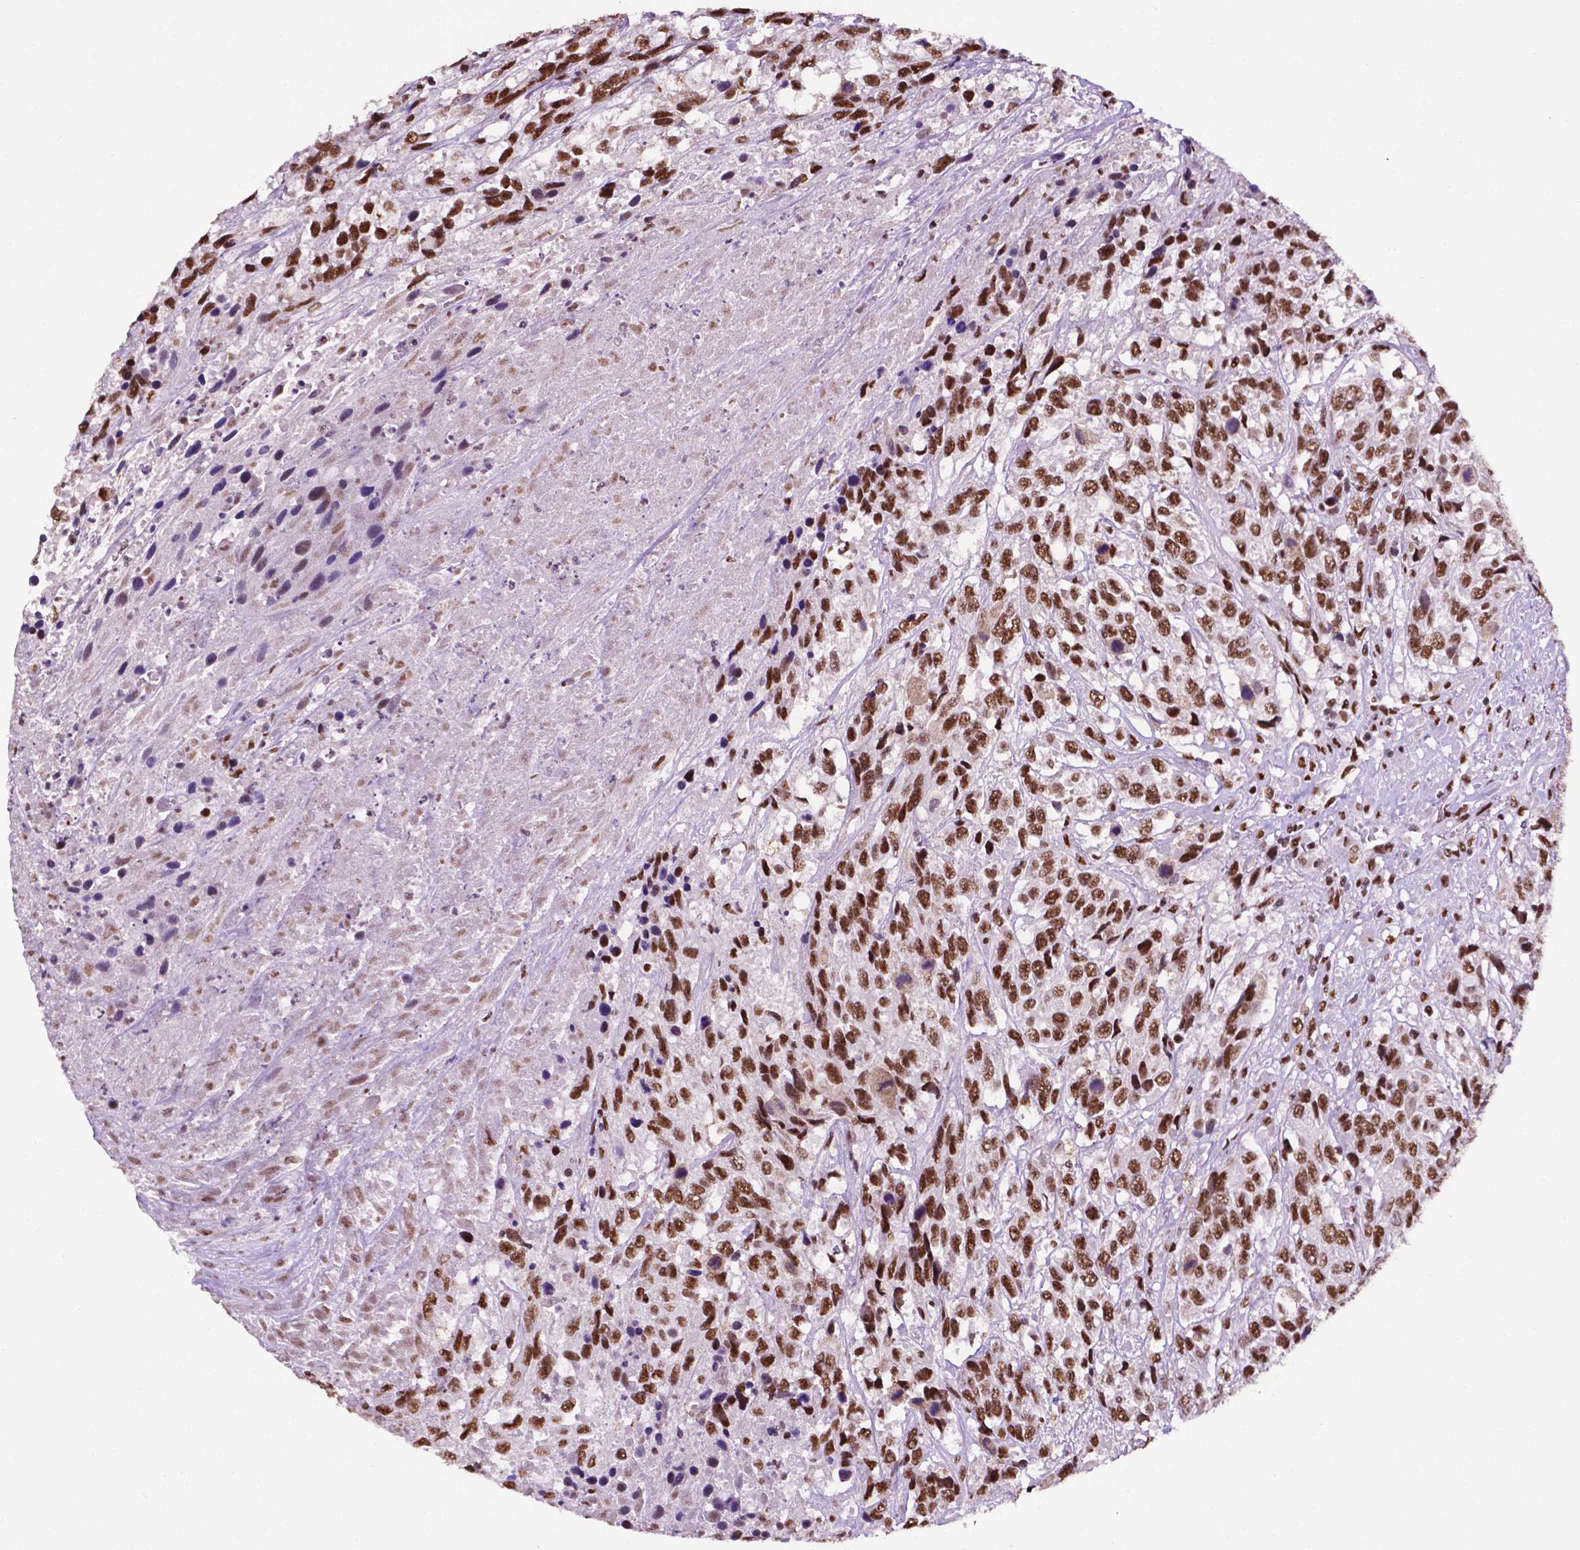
{"staining": {"intensity": "moderate", "quantity": ">75%", "location": "nuclear"}, "tissue": "urothelial cancer", "cell_type": "Tumor cells", "image_type": "cancer", "snomed": [{"axis": "morphology", "description": "Urothelial carcinoma, High grade"}, {"axis": "topography", "description": "Urinary bladder"}], "caption": "IHC micrograph of urothelial carcinoma (high-grade) stained for a protein (brown), which reveals medium levels of moderate nuclear positivity in about >75% of tumor cells.", "gene": "CCAR2", "patient": {"sex": "female", "age": 70}}